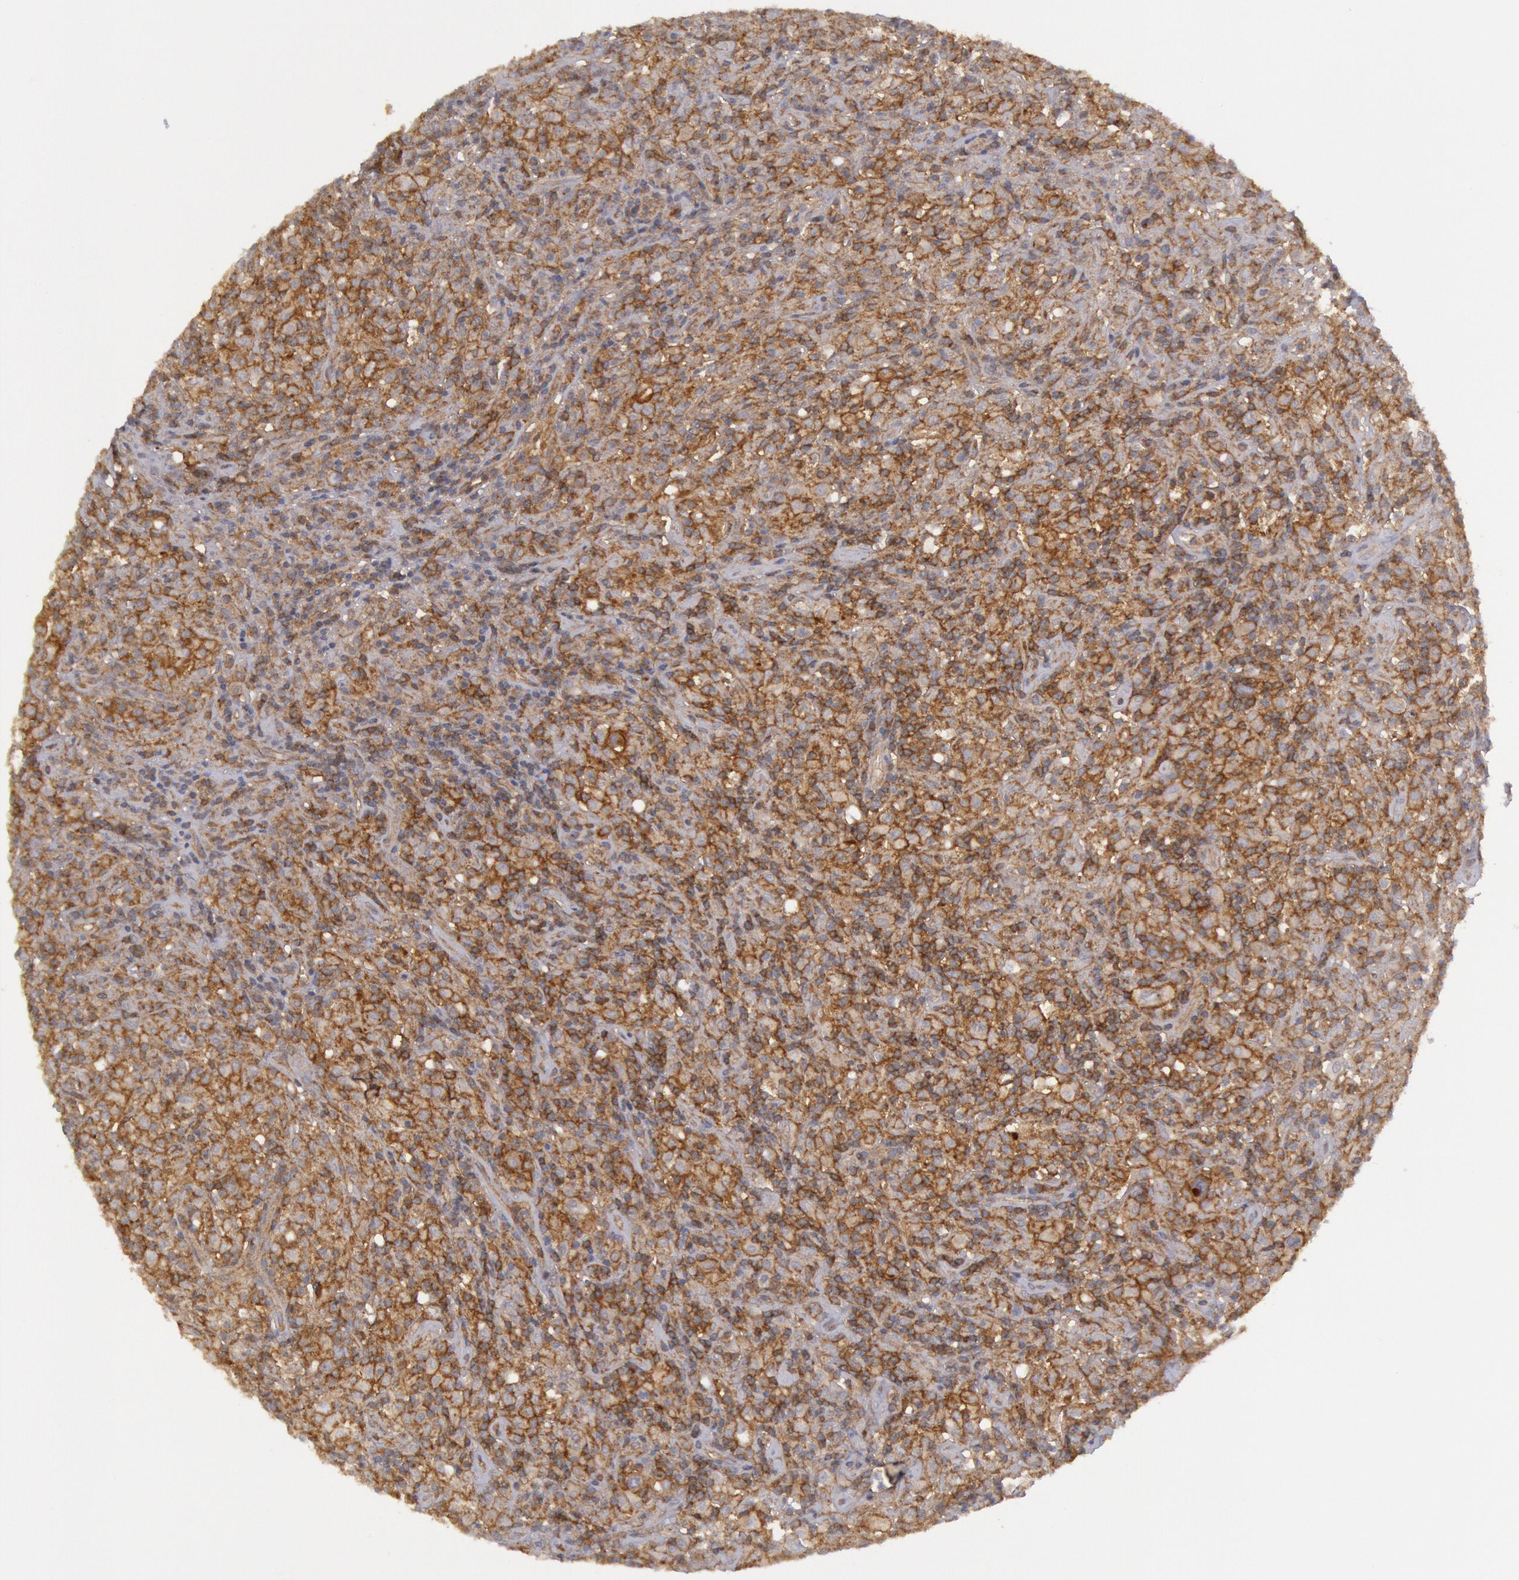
{"staining": {"intensity": "moderate", "quantity": ">75%", "location": "cytoplasmic/membranous"}, "tissue": "lymphoma", "cell_type": "Tumor cells", "image_type": "cancer", "snomed": [{"axis": "morphology", "description": "Hodgkin's disease, NOS"}, {"axis": "topography", "description": "Lymph node"}], "caption": "Protein positivity by immunohistochemistry (IHC) reveals moderate cytoplasmic/membranous expression in about >75% of tumor cells in lymphoma.", "gene": "STX4", "patient": {"sex": "male", "age": 46}}